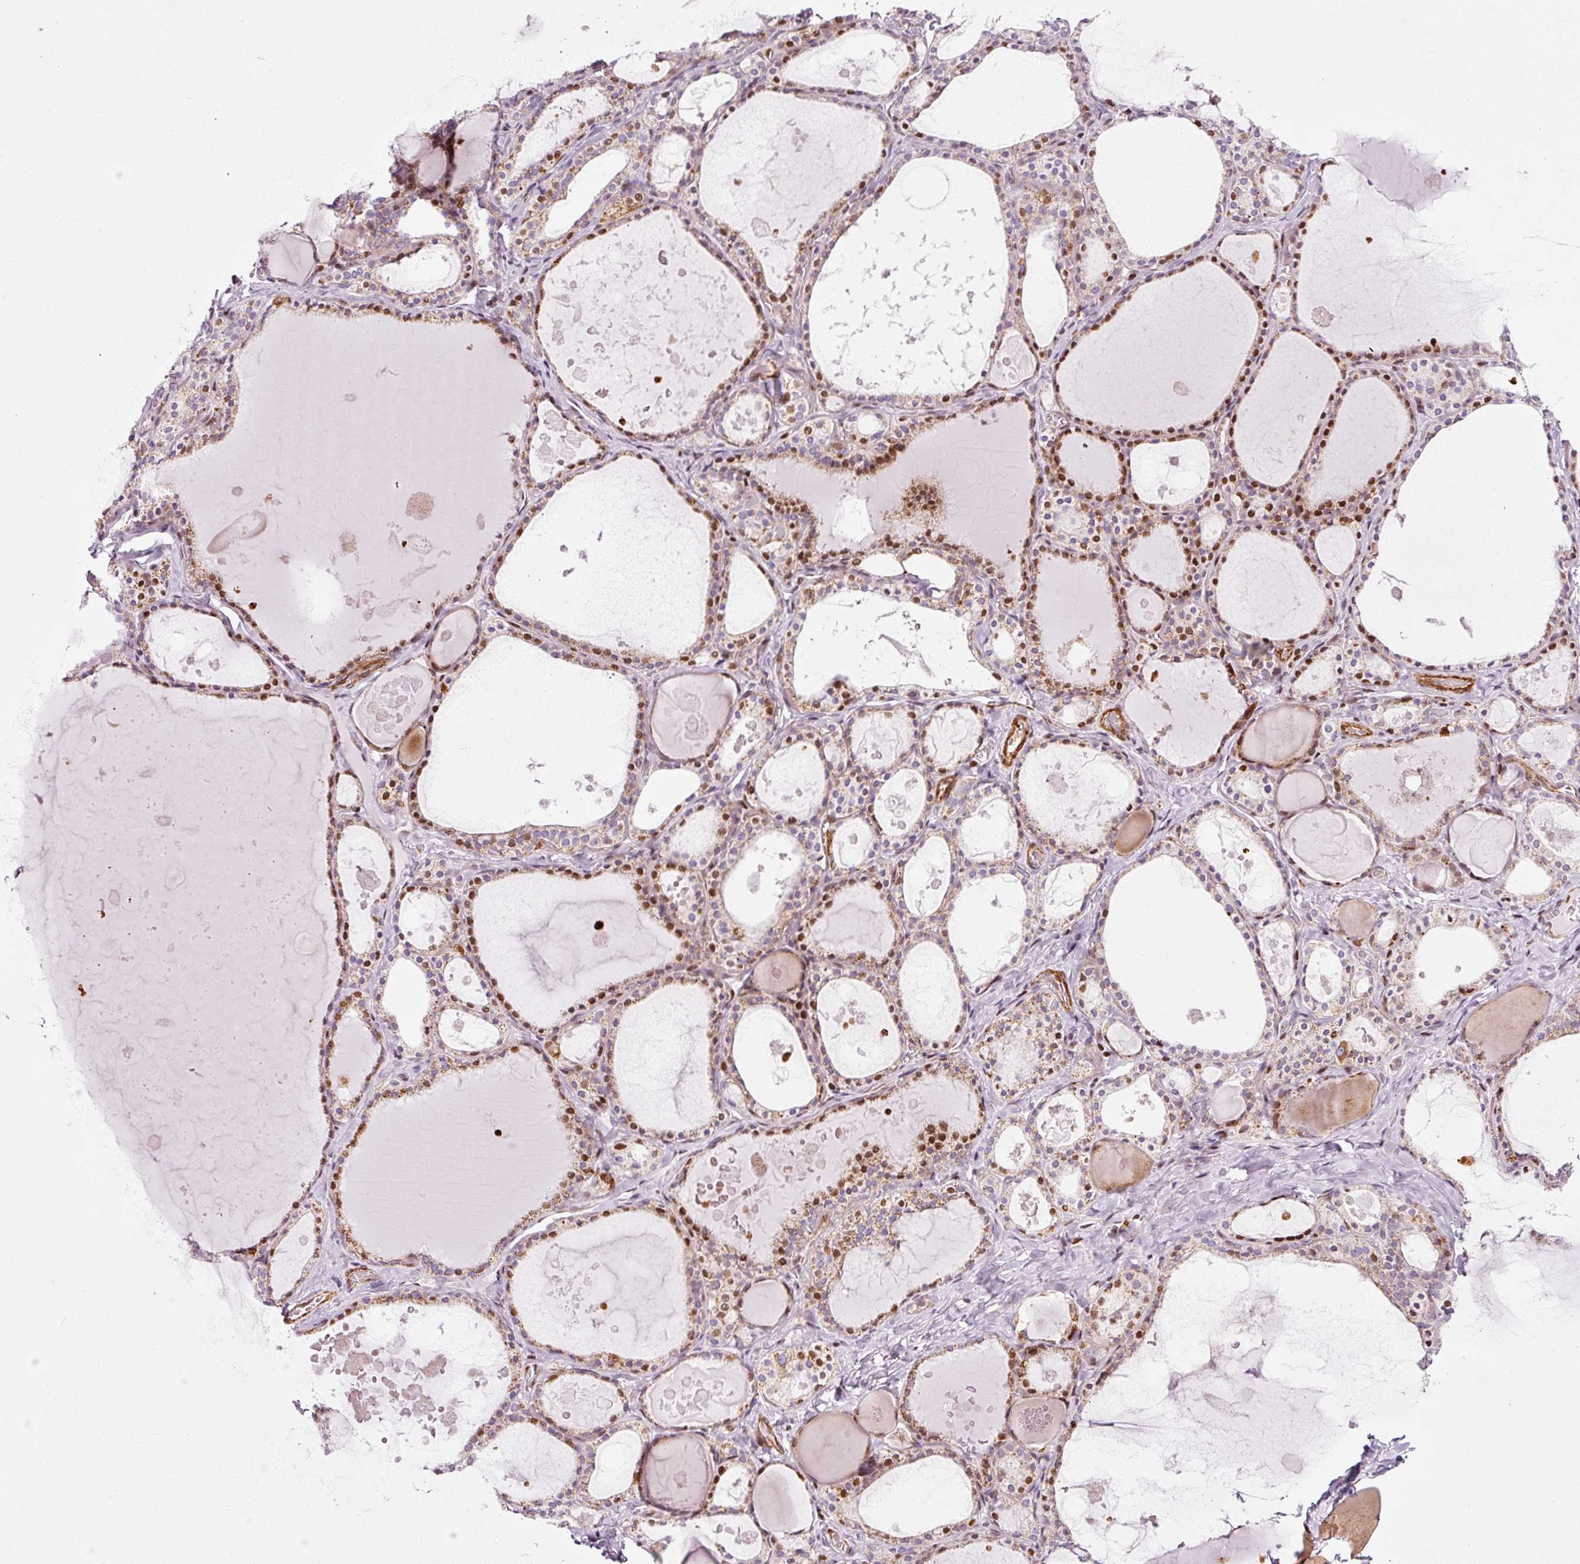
{"staining": {"intensity": "moderate", "quantity": "25%-75%", "location": "cytoplasmic/membranous,nuclear"}, "tissue": "thyroid gland", "cell_type": "Glandular cells", "image_type": "normal", "snomed": [{"axis": "morphology", "description": "Normal tissue, NOS"}, {"axis": "topography", "description": "Thyroid gland"}], "caption": "About 25%-75% of glandular cells in unremarkable human thyroid gland display moderate cytoplasmic/membranous,nuclear protein positivity as visualized by brown immunohistochemical staining.", "gene": "ANKRD20A1", "patient": {"sex": "male", "age": 56}}